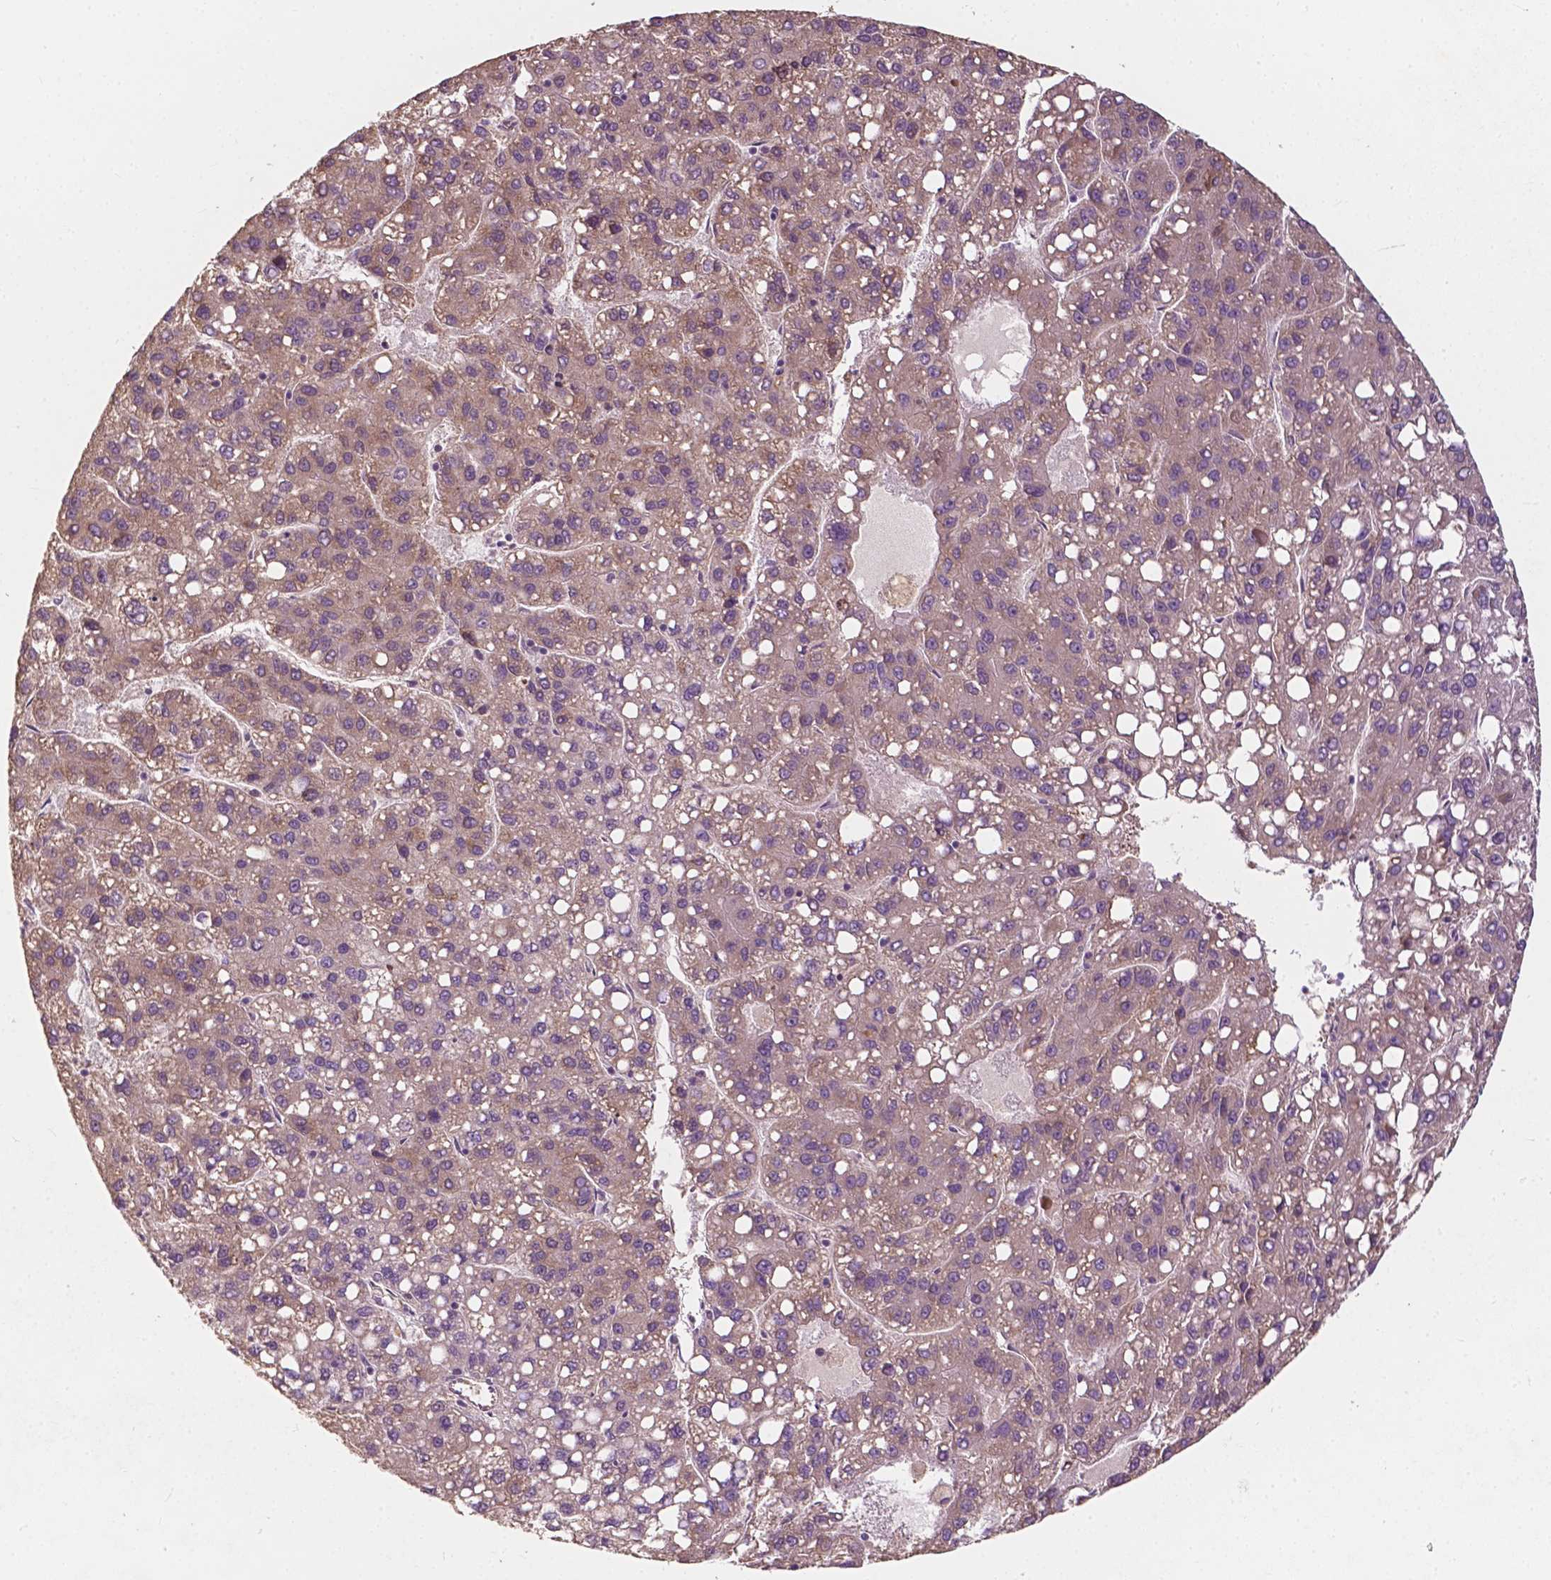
{"staining": {"intensity": "weak", "quantity": "25%-75%", "location": "cytoplasmic/membranous"}, "tissue": "liver cancer", "cell_type": "Tumor cells", "image_type": "cancer", "snomed": [{"axis": "morphology", "description": "Carcinoma, Hepatocellular, NOS"}, {"axis": "topography", "description": "Liver"}], "caption": "Immunohistochemical staining of liver hepatocellular carcinoma reveals low levels of weak cytoplasmic/membranous protein expression in about 25%-75% of tumor cells.", "gene": "G3BP1", "patient": {"sex": "female", "age": 82}}